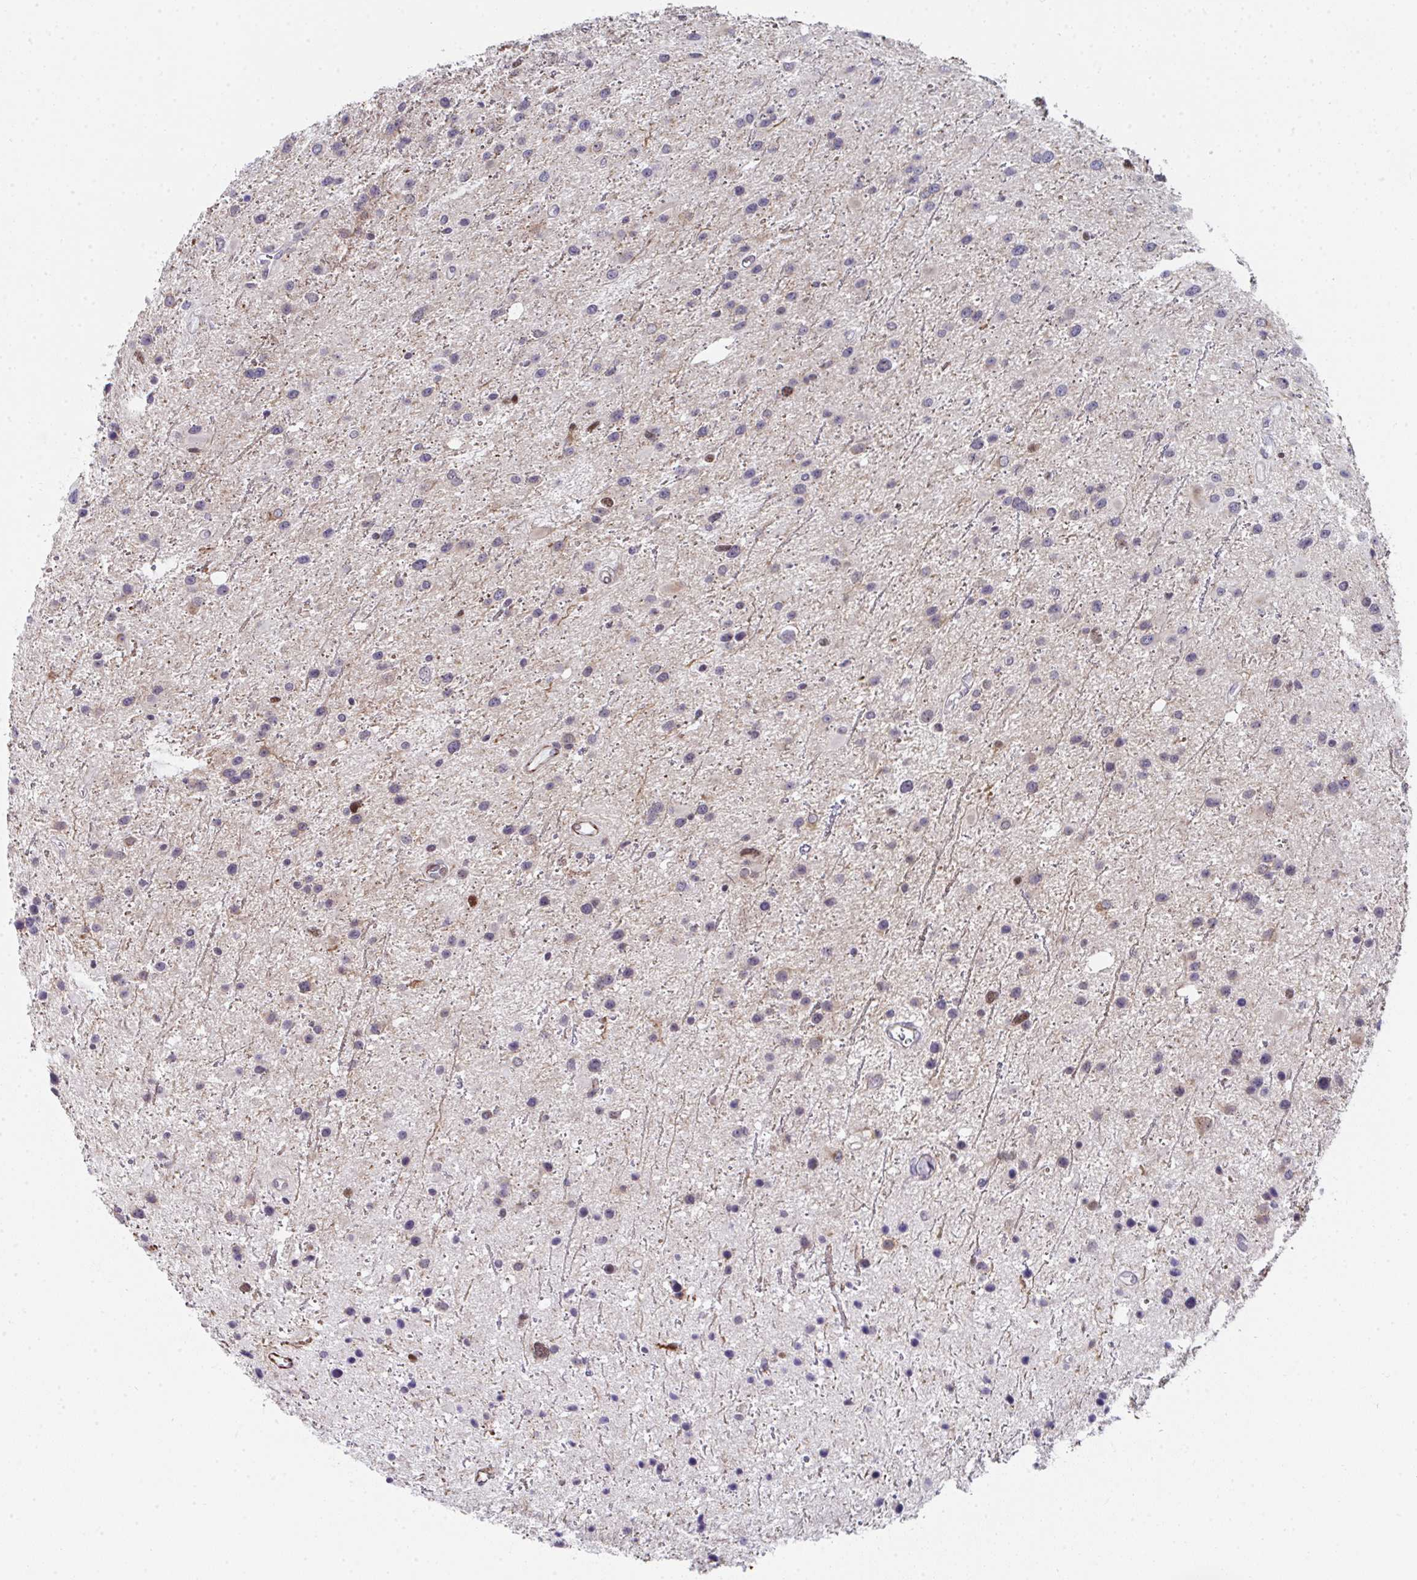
{"staining": {"intensity": "negative", "quantity": "none", "location": "none"}, "tissue": "glioma", "cell_type": "Tumor cells", "image_type": "cancer", "snomed": [{"axis": "morphology", "description": "Glioma, malignant, Low grade"}, {"axis": "topography", "description": "Brain"}], "caption": "High magnification brightfield microscopy of malignant glioma (low-grade) stained with DAB (brown) and counterstained with hematoxylin (blue): tumor cells show no significant positivity.", "gene": "GINS2", "patient": {"sex": "female", "age": 32}}